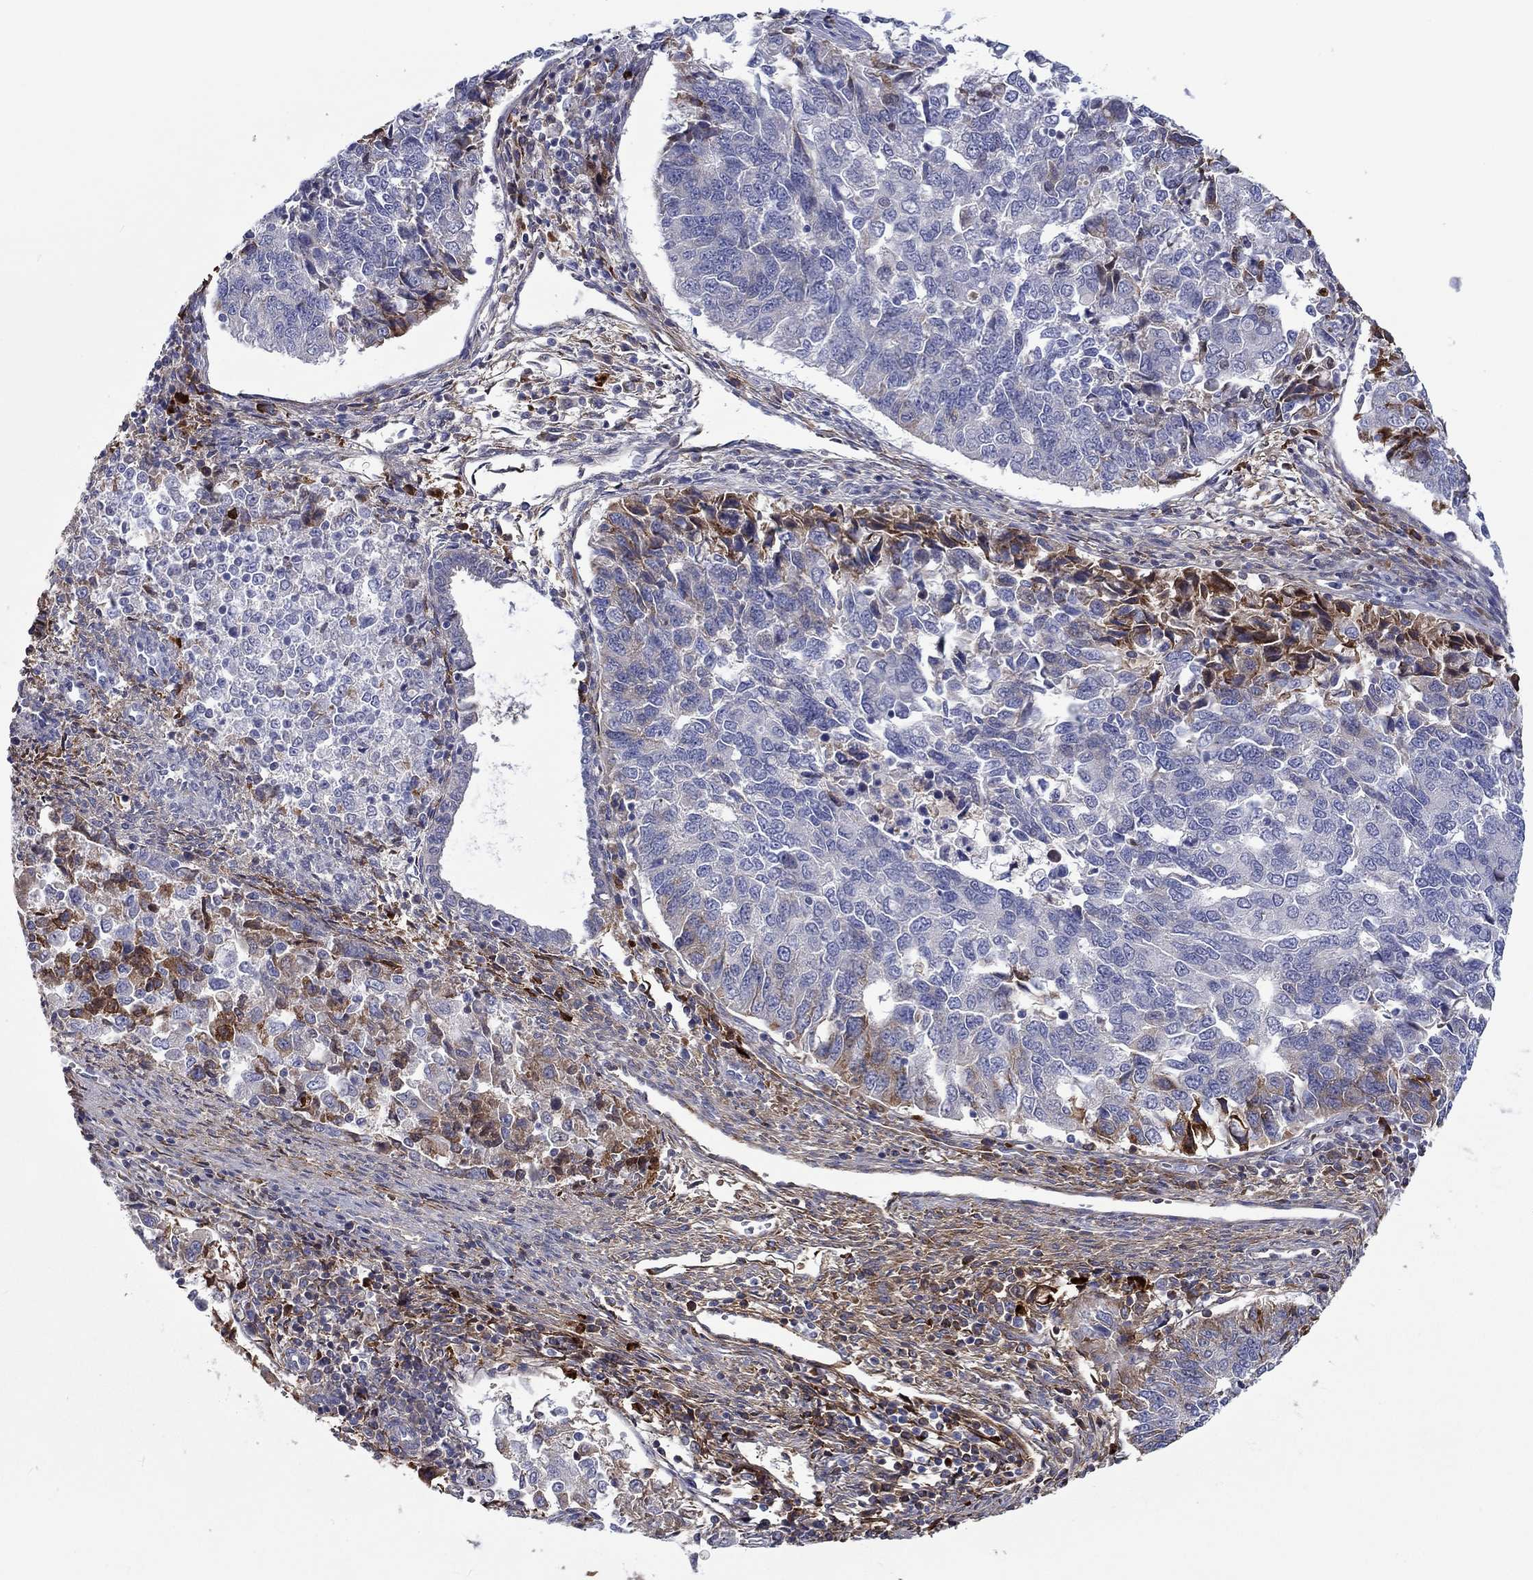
{"staining": {"intensity": "strong", "quantity": "<25%", "location": "cytoplasmic/membranous"}, "tissue": "endometrial cancer", "cell_type": "Tumor cells", "image_type": "cancer", "snomed": [{"axis": "morphology", "description": "Adenocarcinoma, NOS"}, {"axis": "topography", "description": "Endometrium"}], "caption": "IHC of adenocarcinoma (endometrial) exhibits medium levels of strong cytoplasmic/membranous expression in about <25% of tumor cells.", "gene": "TGFBI", "patient": {"sex": "female", "age": 43}}